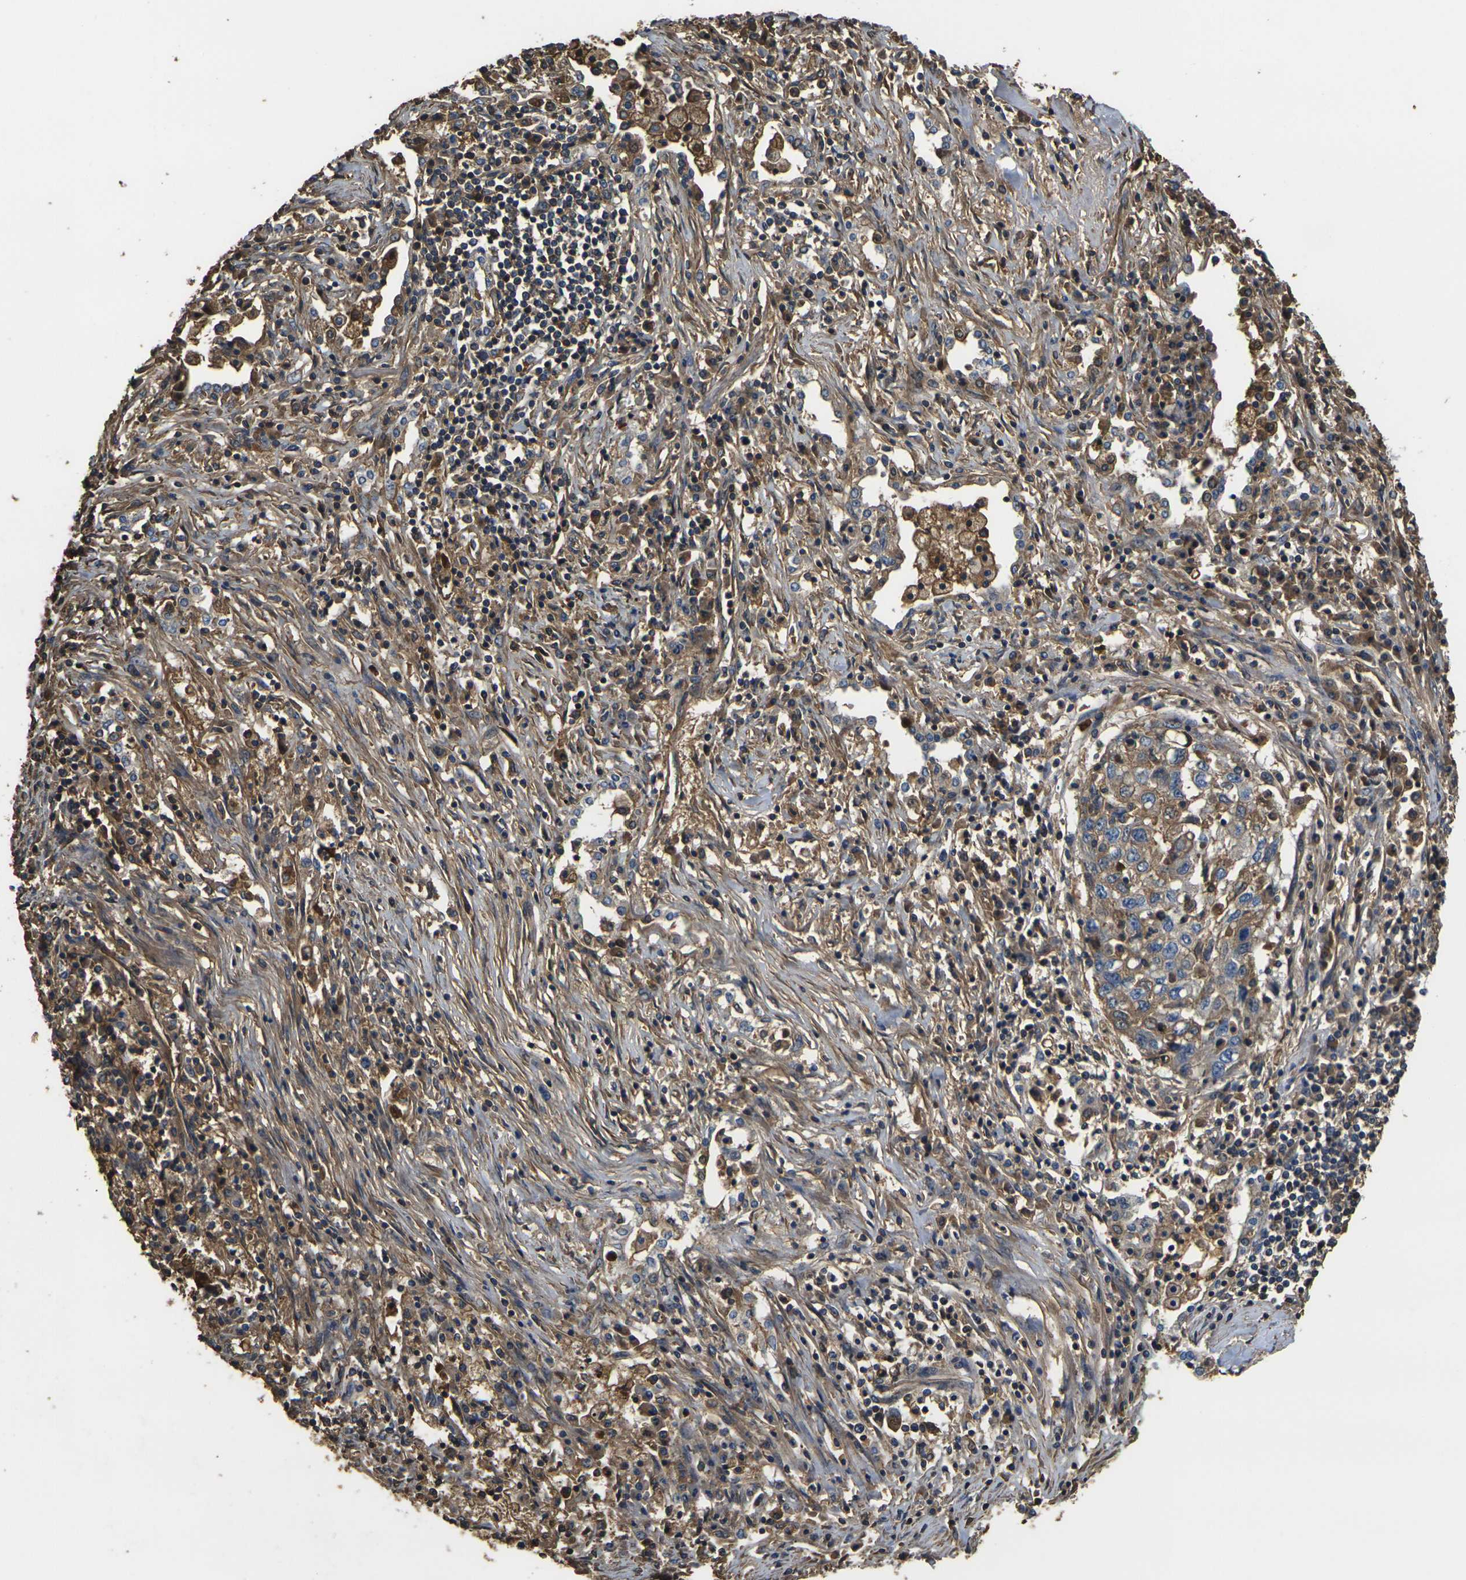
{"staining": {"intensity": "moderate", "quantity": "<25%", "location": "cytoplasmic/membranous"}, "tissue": "lung cancer", "cell_type": "Tumor cells", "image_type": "cancer", "snomed": [{"axis": "morphology", "description": "Squamous cell carcinoma, NOS"}, {"axis": "topography", "description": "Lung"}], "caption": "A micrograph showing moderate cytoplasmic/membranous staining in approximately <25% of tumor cells in squamous cell carcinoma (lung), as visualized by brown immunohistochemical staining.", "gene": "HSPG2", "patient": {"sex": "female", "age": 63}}